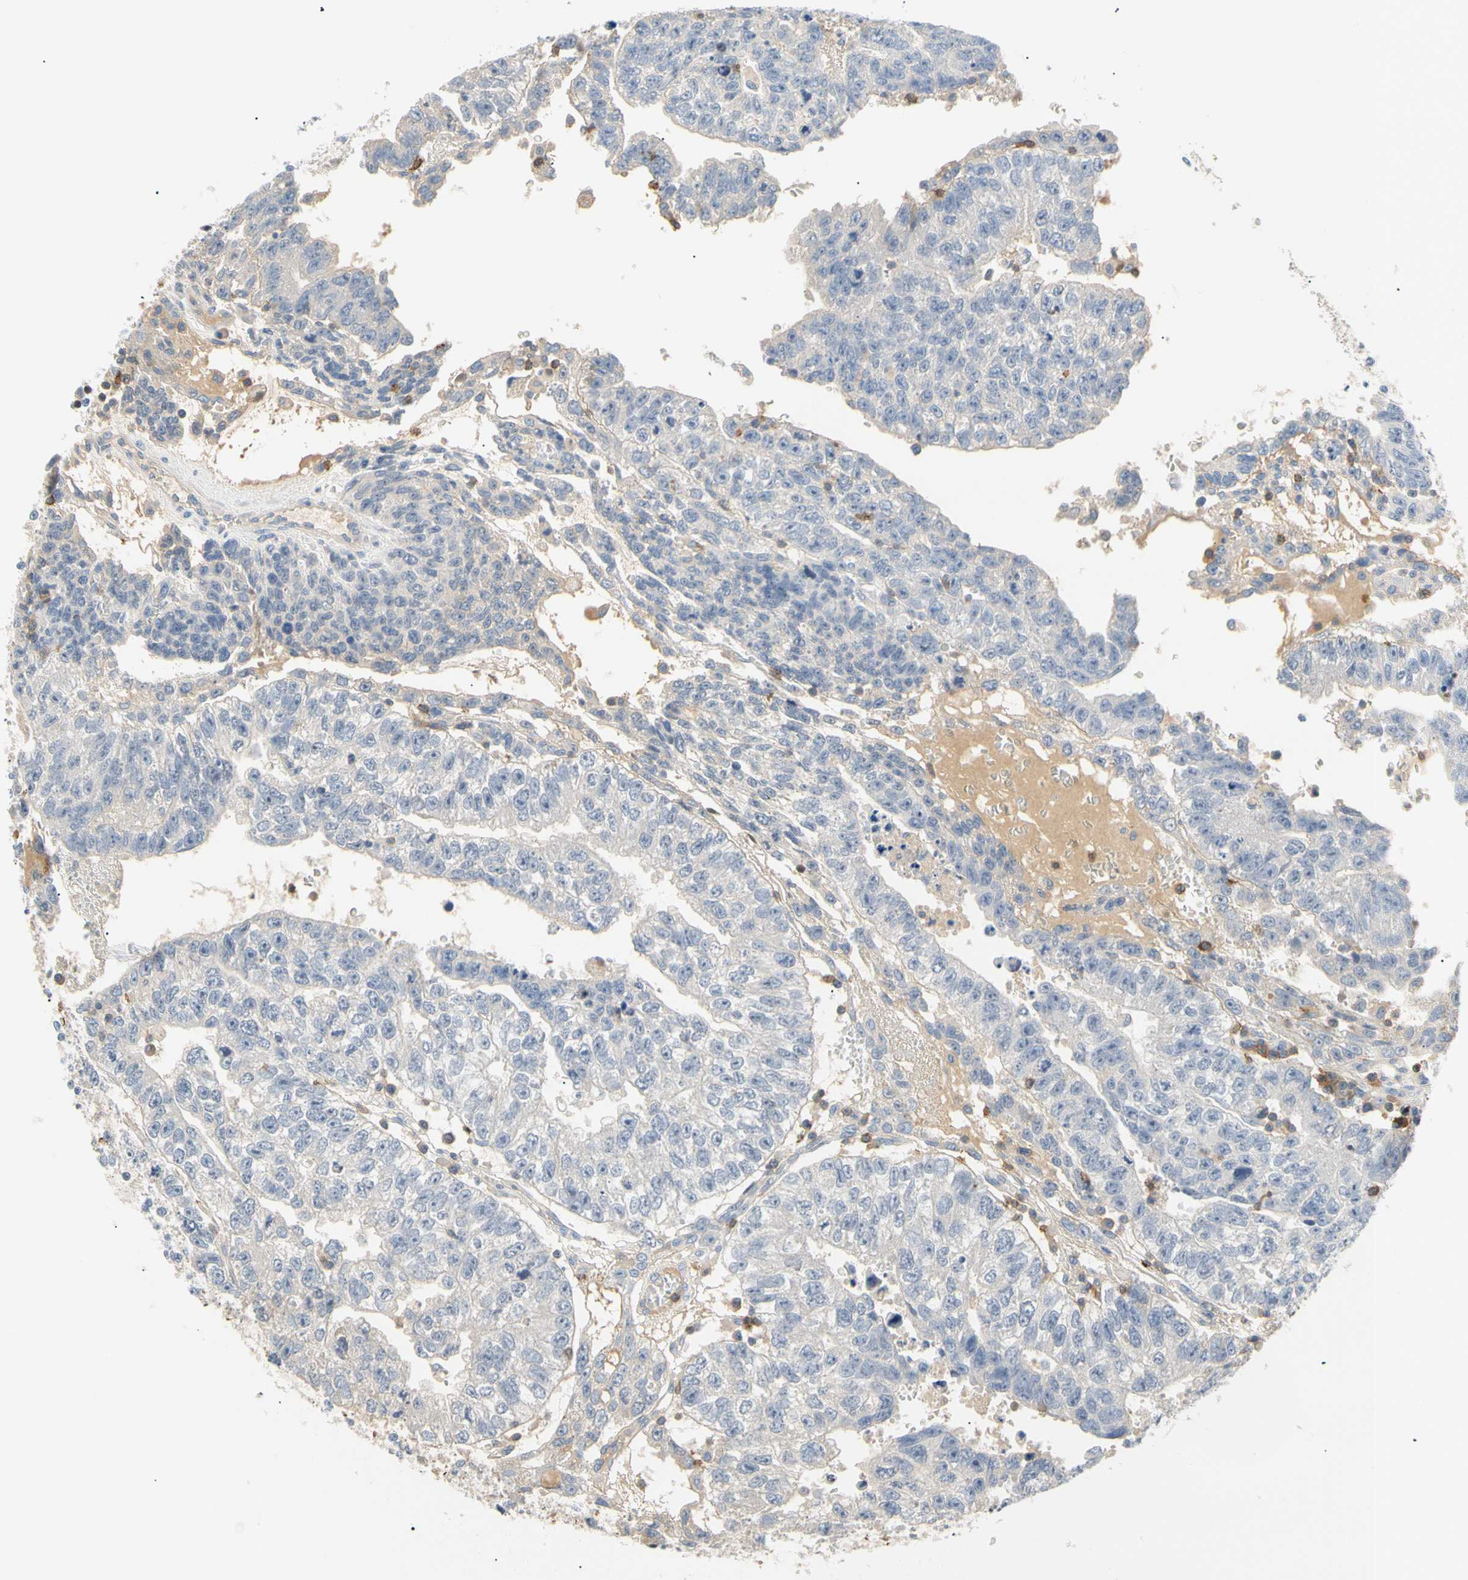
{"staining": {"intensity": "negative", "quantity": "none", "location": "none"}, "tissue": "testis cancer", "cell_type": "Tumor cells", "image_type": "cancer", "snomed": [{"axis": "morphology", "description": "Seminoma, NOS"}, {"axis": "morphology", "description": "Carcinoma, Embryonal, NOS"}, {"axis": "topography", "description": "Testis"}], "caption": "IHC of testis cancer reveals no staining in tumor cells. The staining was performed using DAB (3,3'-diaminobenzidine) to visualize the protein expression in brown, while the nuclei were stained in blue with hematoxylin (Magnification: 20x).", "gene": "TNFRSF18", "patient": {"sex": "male", "age": 52}}